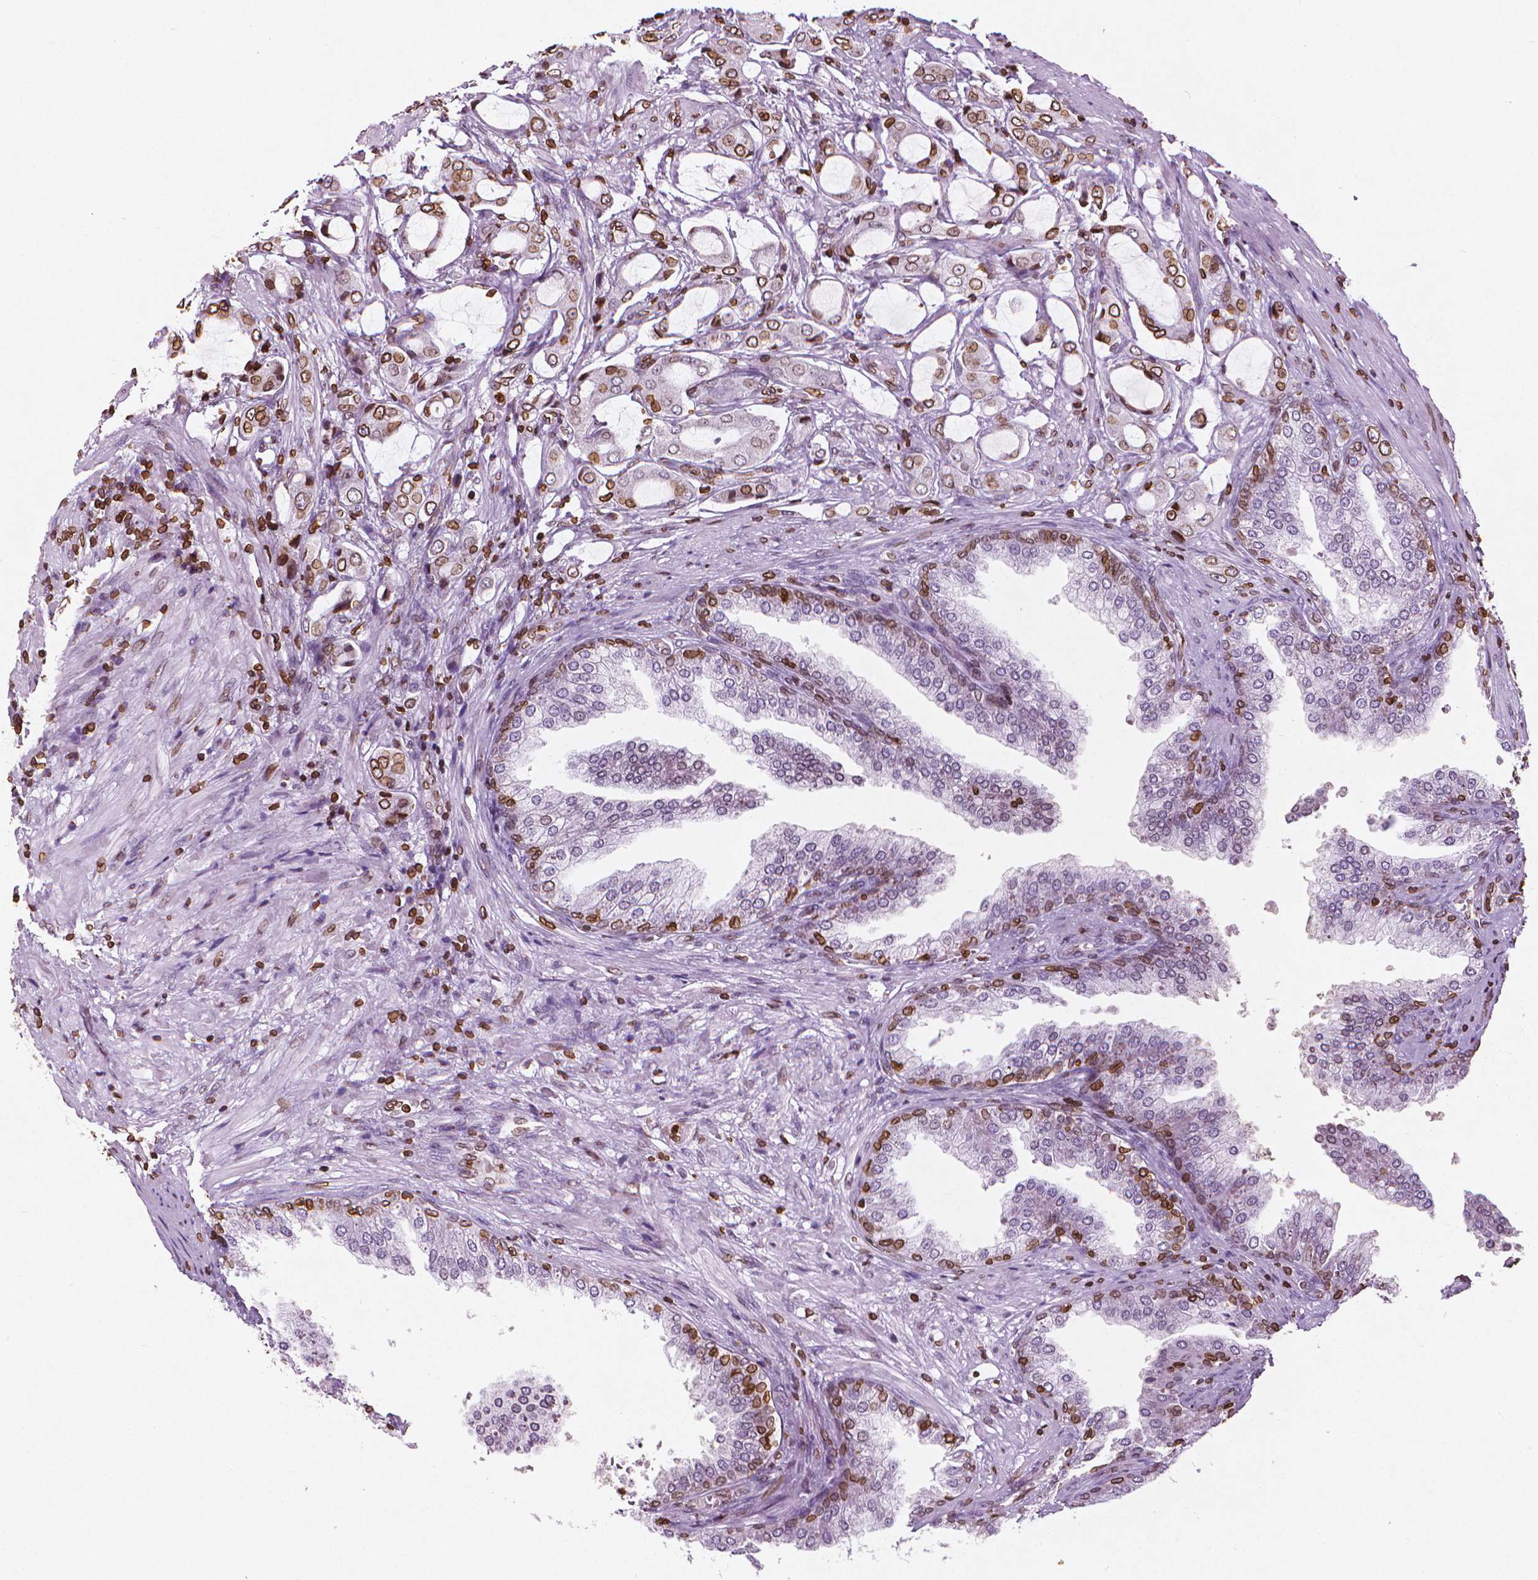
{"staining": {"intensity": "moderate", "quantity": "25%-75%", "location": "cytoplasmic/membranous,nuclear"}, "tissue": "prostate cancer", "cell_type": "Tumor cells", "image_type": "cancer", "snomed": [{"axis": "morphology", "description": "Adenocarcinoma, NOS"}, {"axis": "topography", "description": "Prostate"}], "caption": "Human adenocarcinoma (prostate) stained with a protein marker shows moderate staining in tumor cells.", "gene": "LMNB1", "patient": {"sex": "male", "age": 63}}